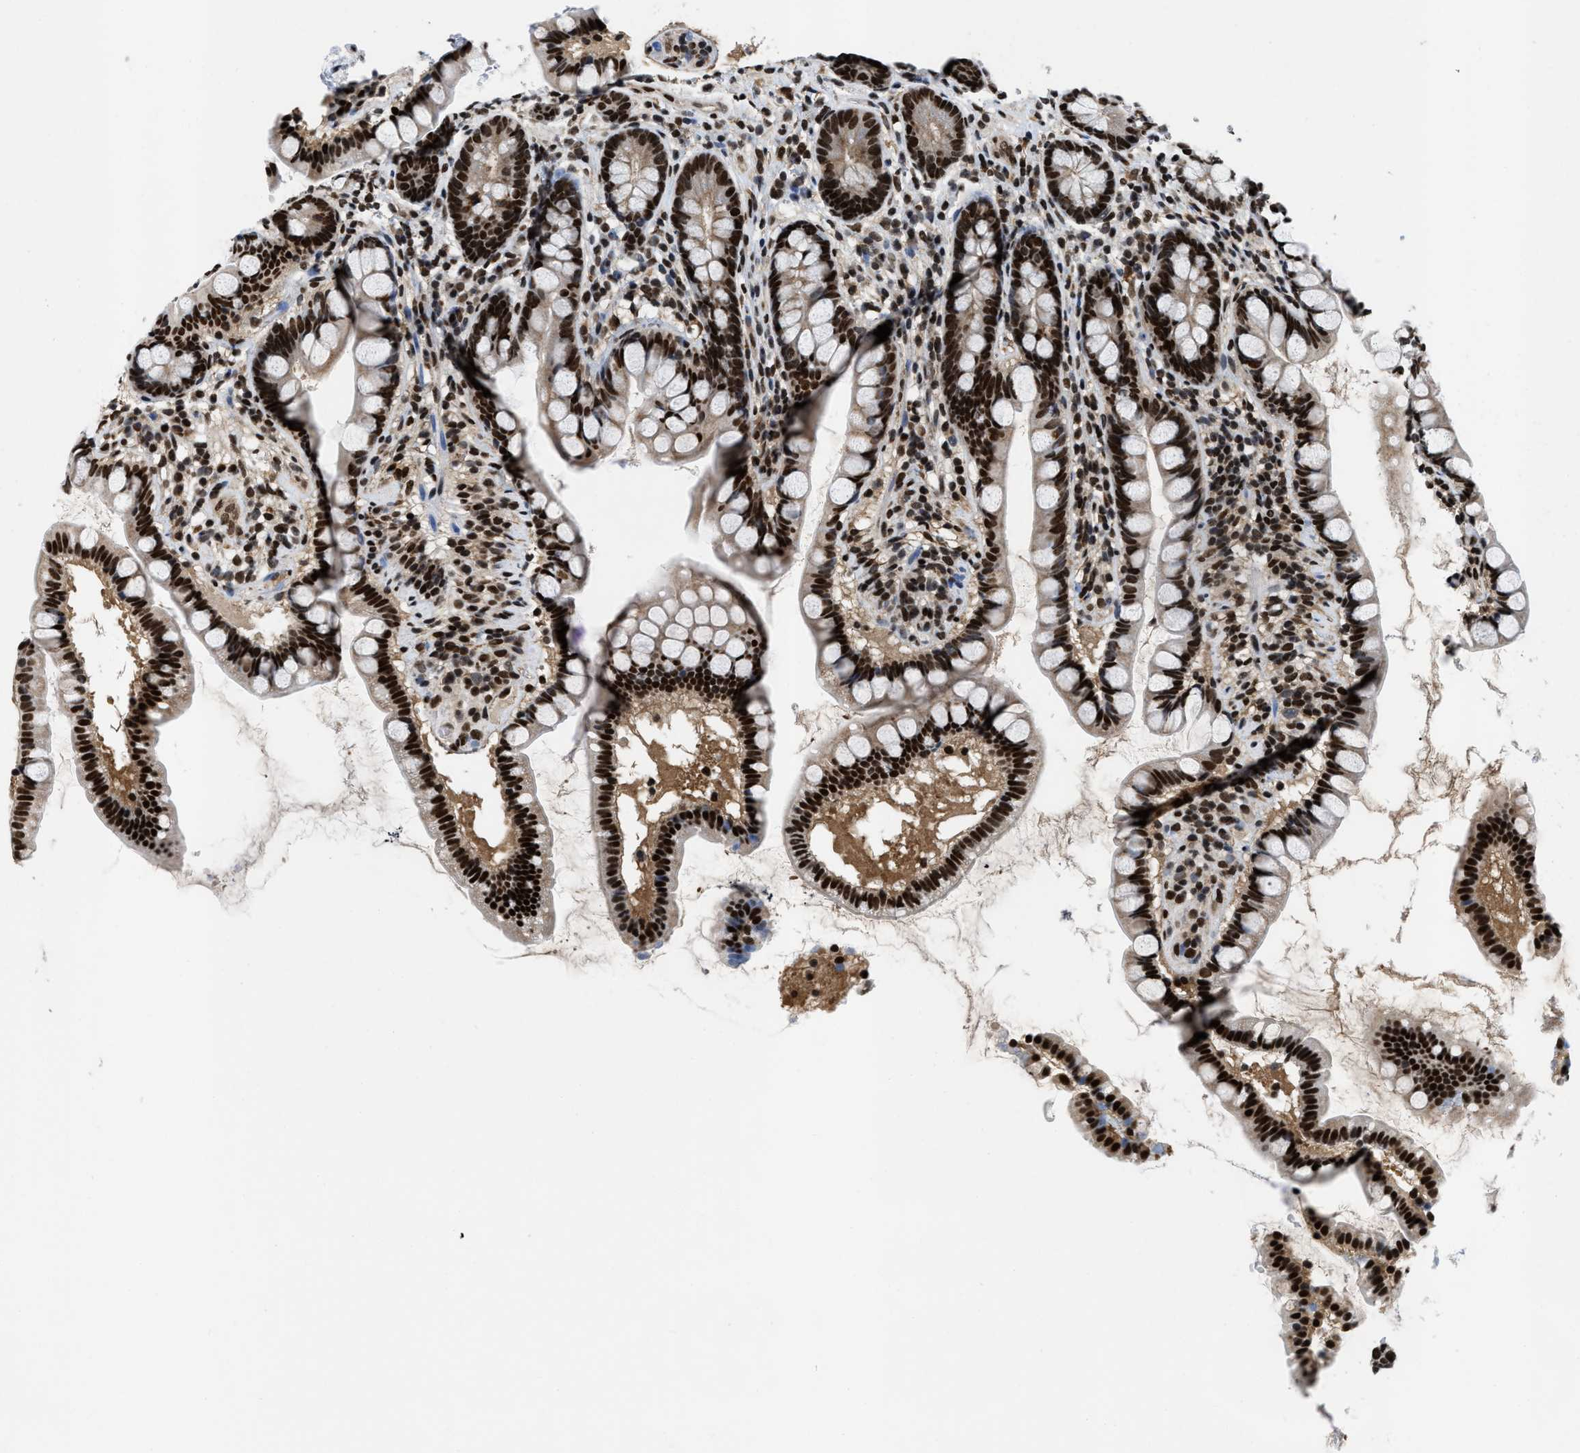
{"staining": {"intensity": "strong", "quantity": ">75%", "location": "nuclear"}, "tissue": "small intestine", "cell_type": "Glandular cells", "image_type": "normal", "snomed": [{"axis": "morphology", "description": "Normal tissue, NOS"}, {"axis": "topography", "description": "Small intestine"}], "caption": "Small intestine stained with a brown dye shows strong nuclear positive expression in approximately >75% of glandular cells.", "gene": "SAFB", "patient": {"sex": "female", "age": 84}}